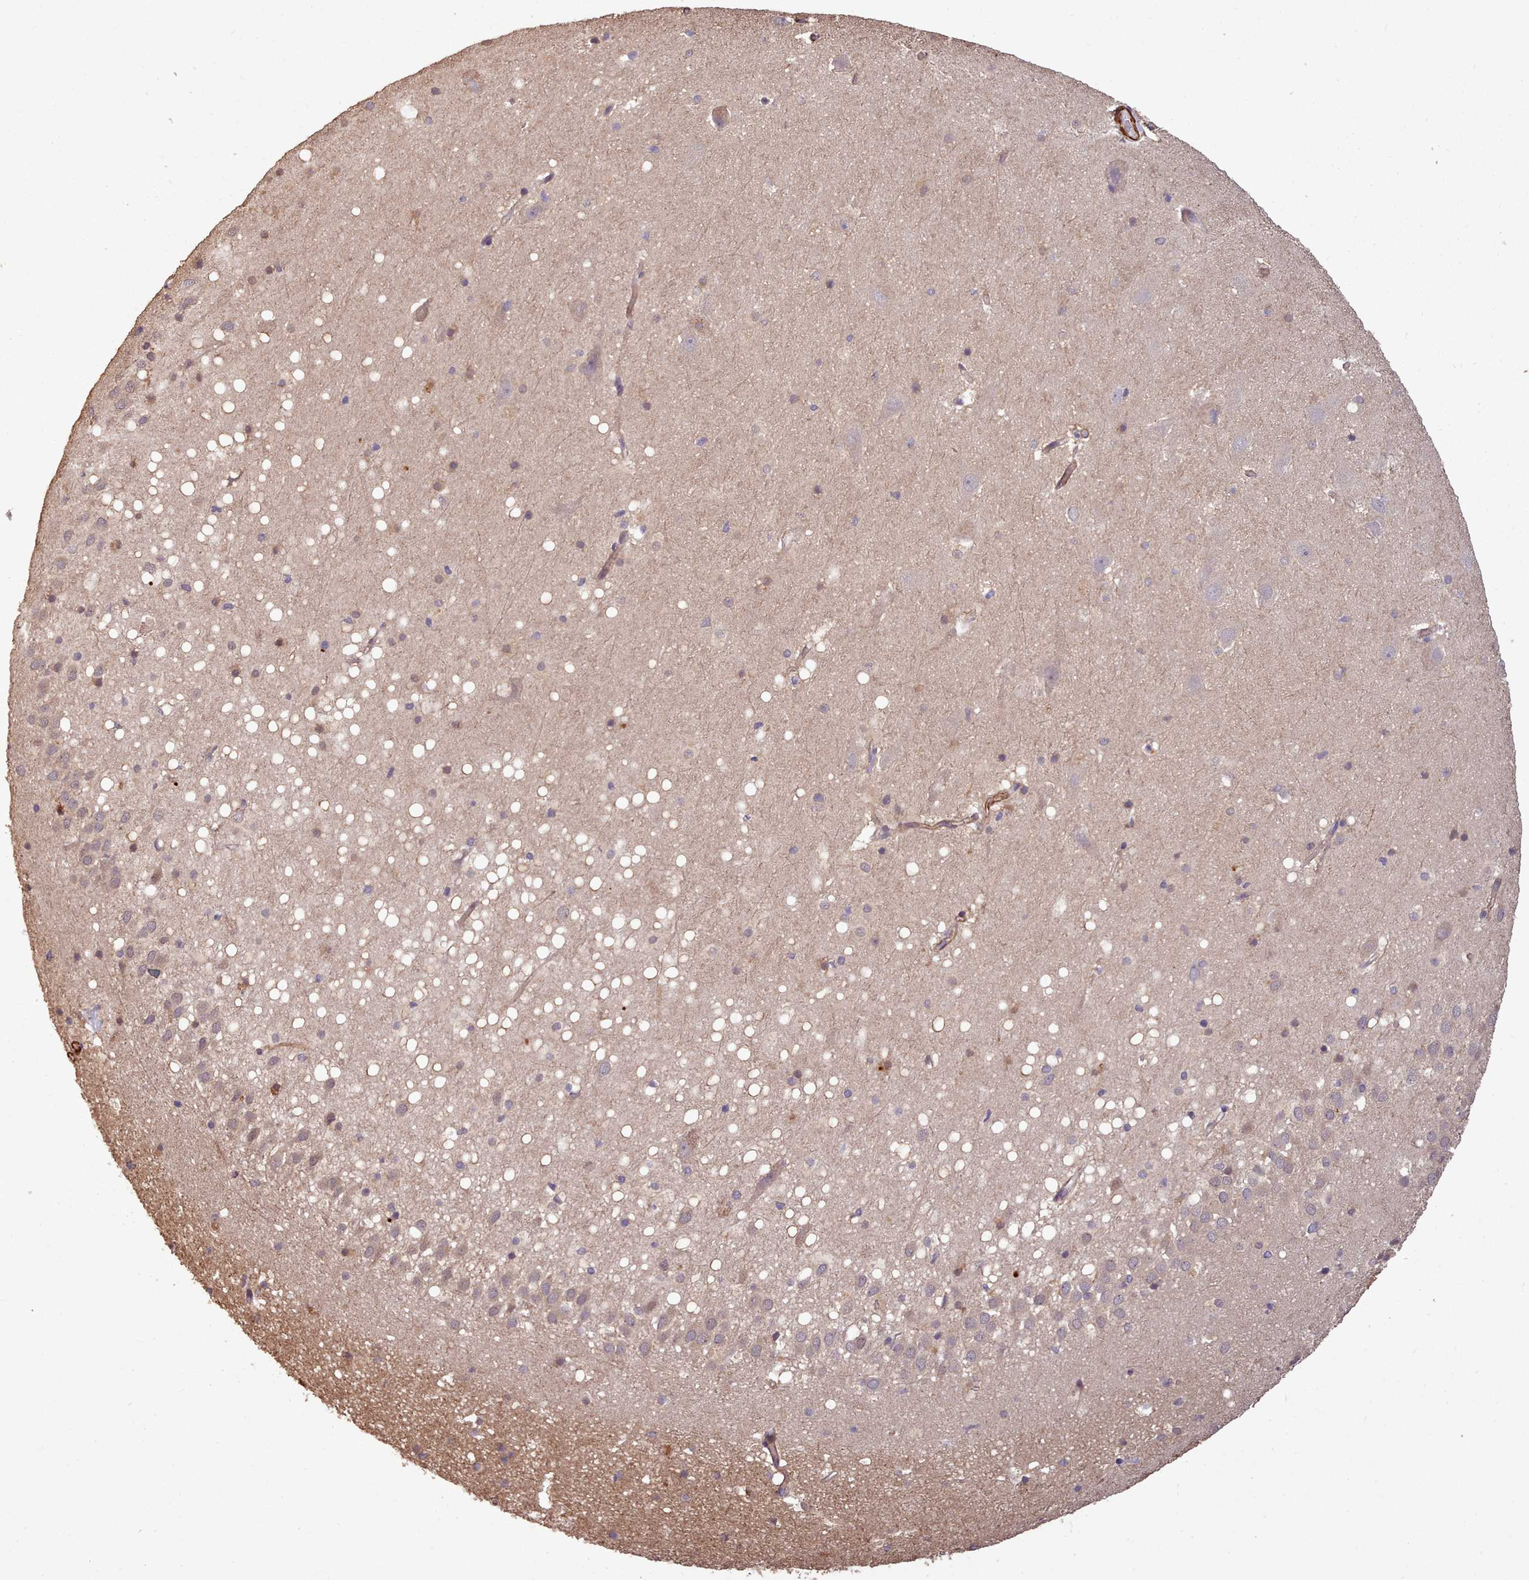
{"staining": {"intensity": "weak", "quantity": "<25%", "location": "cytoplasmic/membranous"}, "tissue": "hippocampus", "cell_type": "Glial cells", "image_type": "normal", "snomed": [{"axis": "morphology", "description": "Normal tissue, NOS"}, {"axis": "topography", "description": "Hippocampus"}], "caption": "Glial cells are negative for protein expression in unremarkable human hippocampus.", "gene": "NLRC4", "patient": {"sex": "male", "age": 37}}